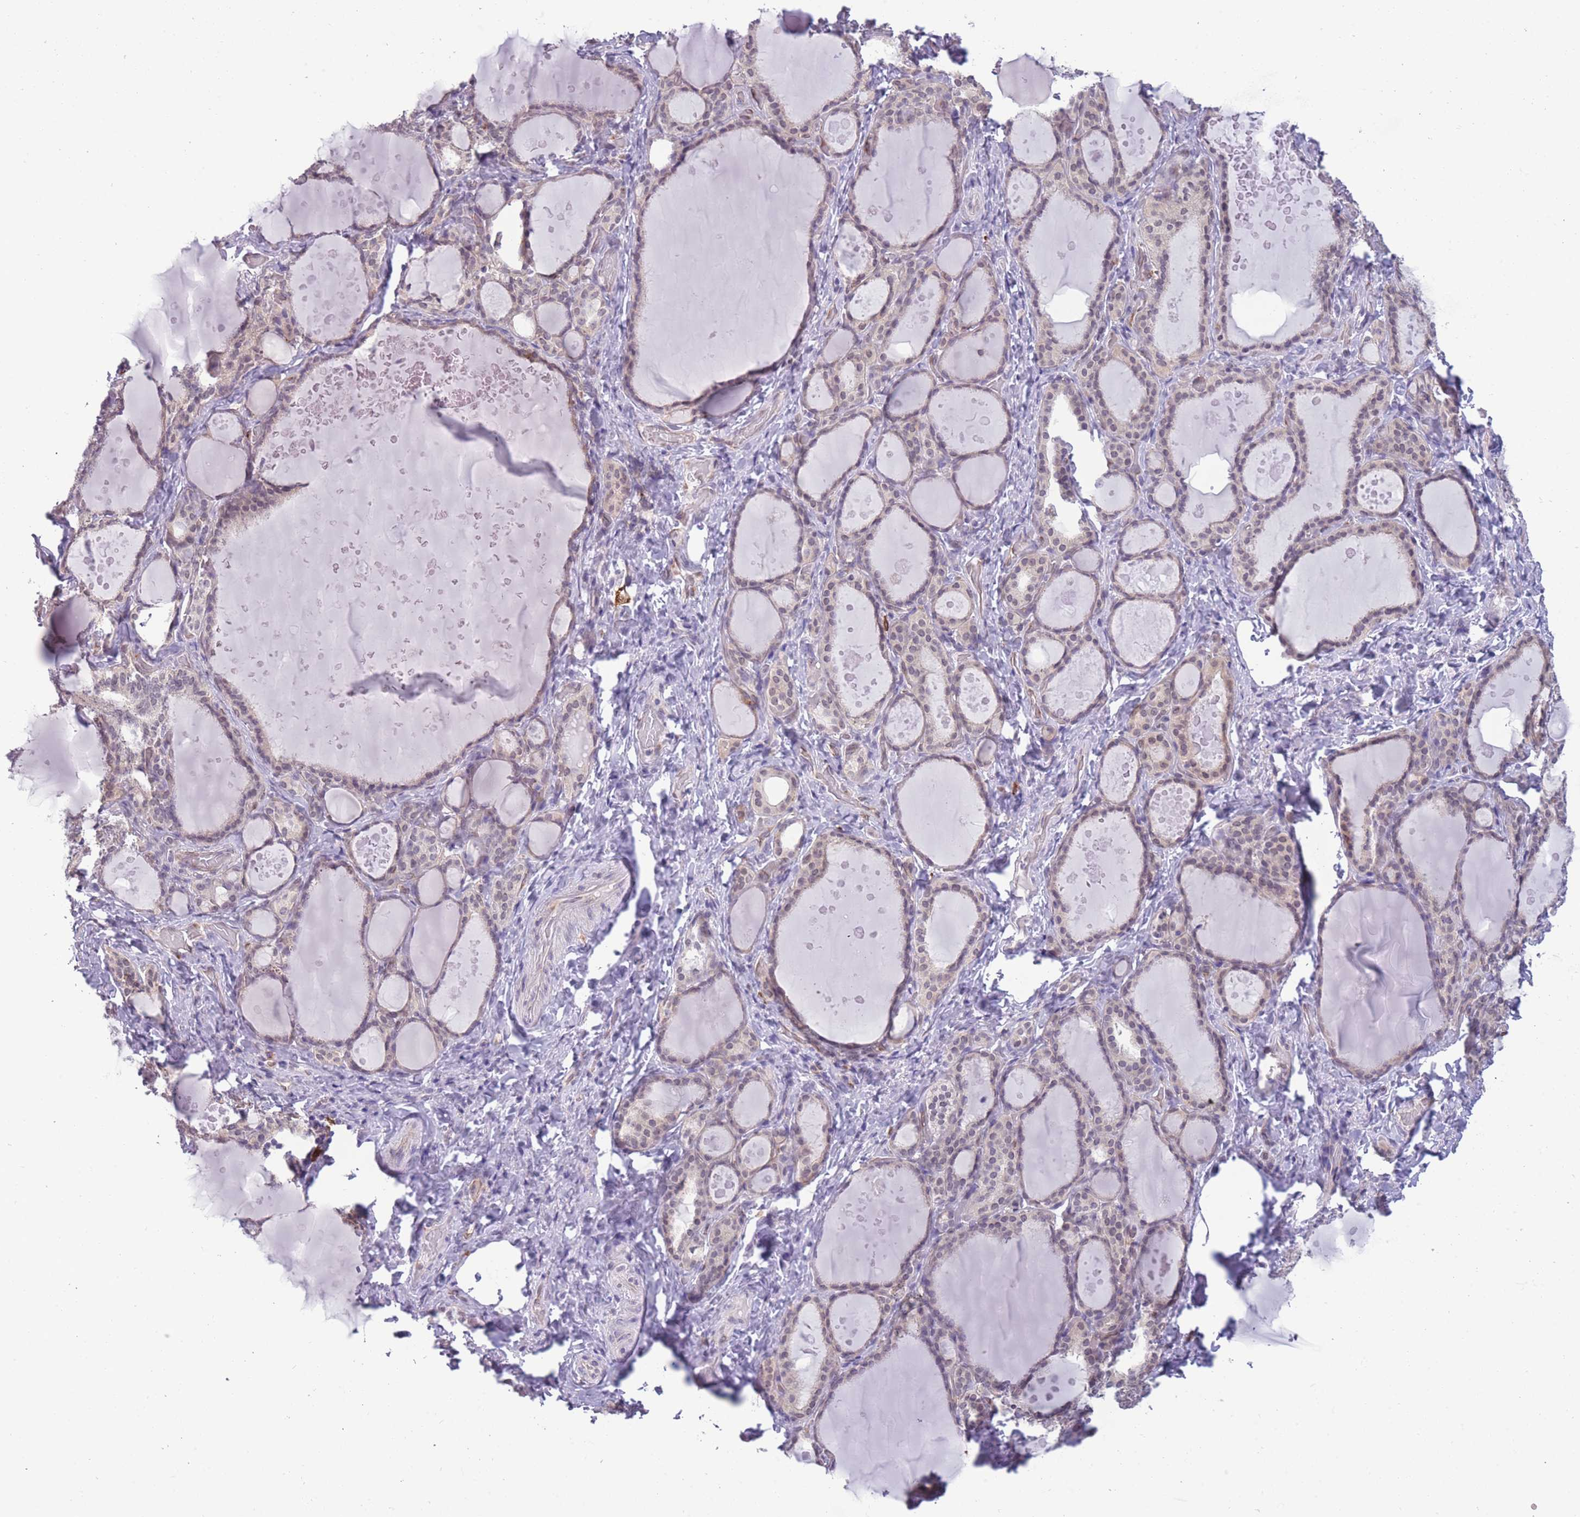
{"staining": {"intensity": "weak", "quantity": "<25%", "location": "cytoplasmic/membranous,nuclear"}, "tissue": "thyroid gland", "cell_type": "Glandular cells", "image_type": "normal", "snomed": [{"axis": "morphology", "description": "Normal tissue, NOS"}, {"axis": "topography", "description": "Thyroid gland"}], "caption": "An IHC histopathology image of unremarkable thyroid gland is shown. There is no staining in glandular cells of thyroid gland. (Immunohistochemistry (ihc), brightfield microscopy, high magnification).", "gene": "TMEM121", "patient": {"sex": "female", "age": 46}}